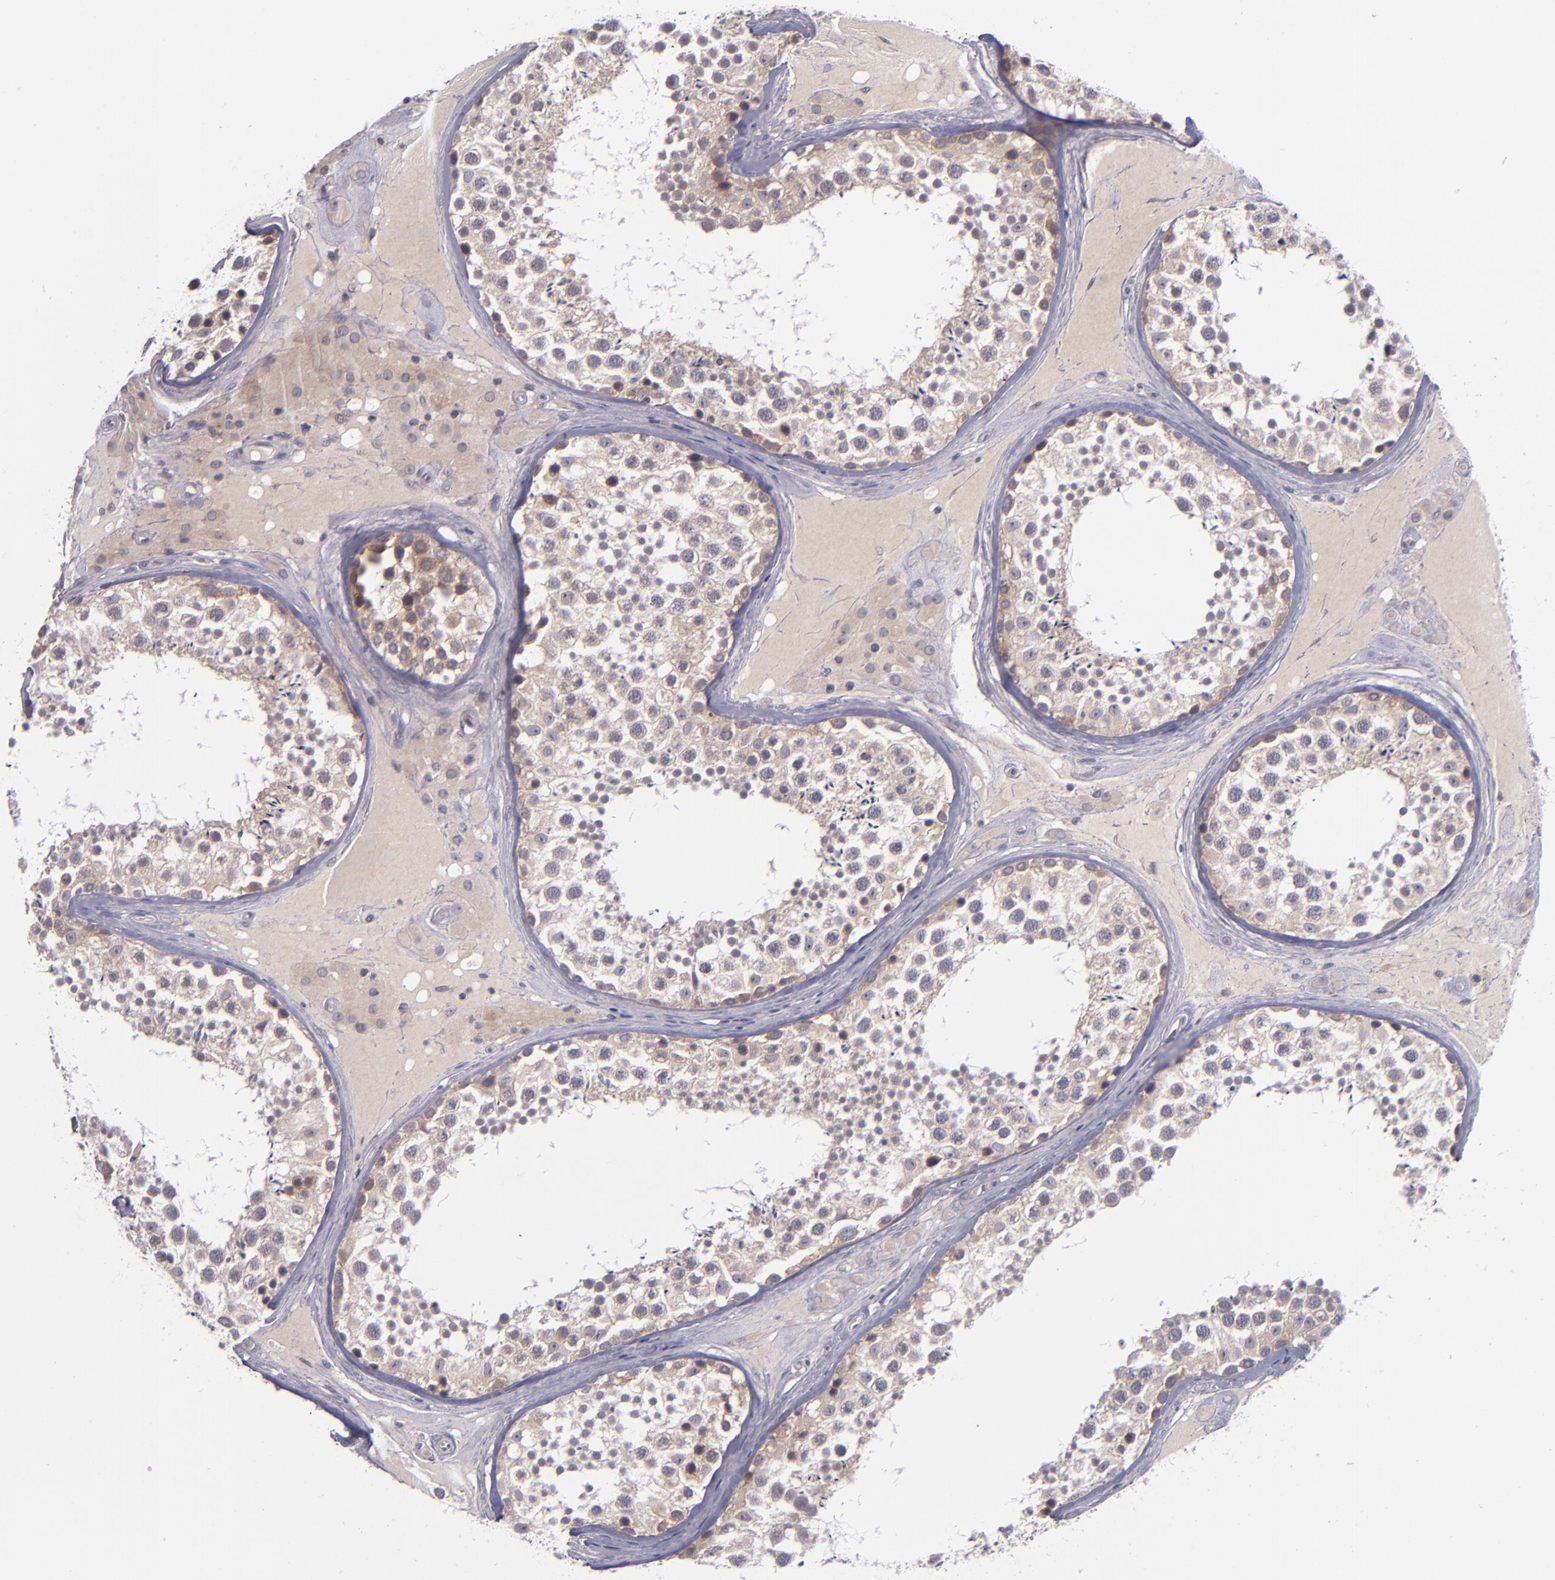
{"staining": {"intensity": "moderate", "quantity": ">75%", "location": "cytoplasmic/membranous"}, "tissue": "testis", "cell_type": "Cells in seminiferous ducts", "image_type": "normal", "snomed": [{"axis": "morphology", "description": "Normal tissue, NOS"}, {"axis": "topography", "description": "Testis"}], "caption": "Immunohistochemical staining of benign human testis displays medium levels of moderate cytoplasmic/membranous positivity in approximately >75% of cells in seminiferous ducts. The protein of interest is shown in brown color, while the nuclei are stained blue.", "gene": "TSC2", "patient": {"sex": "male", "age": 46}}